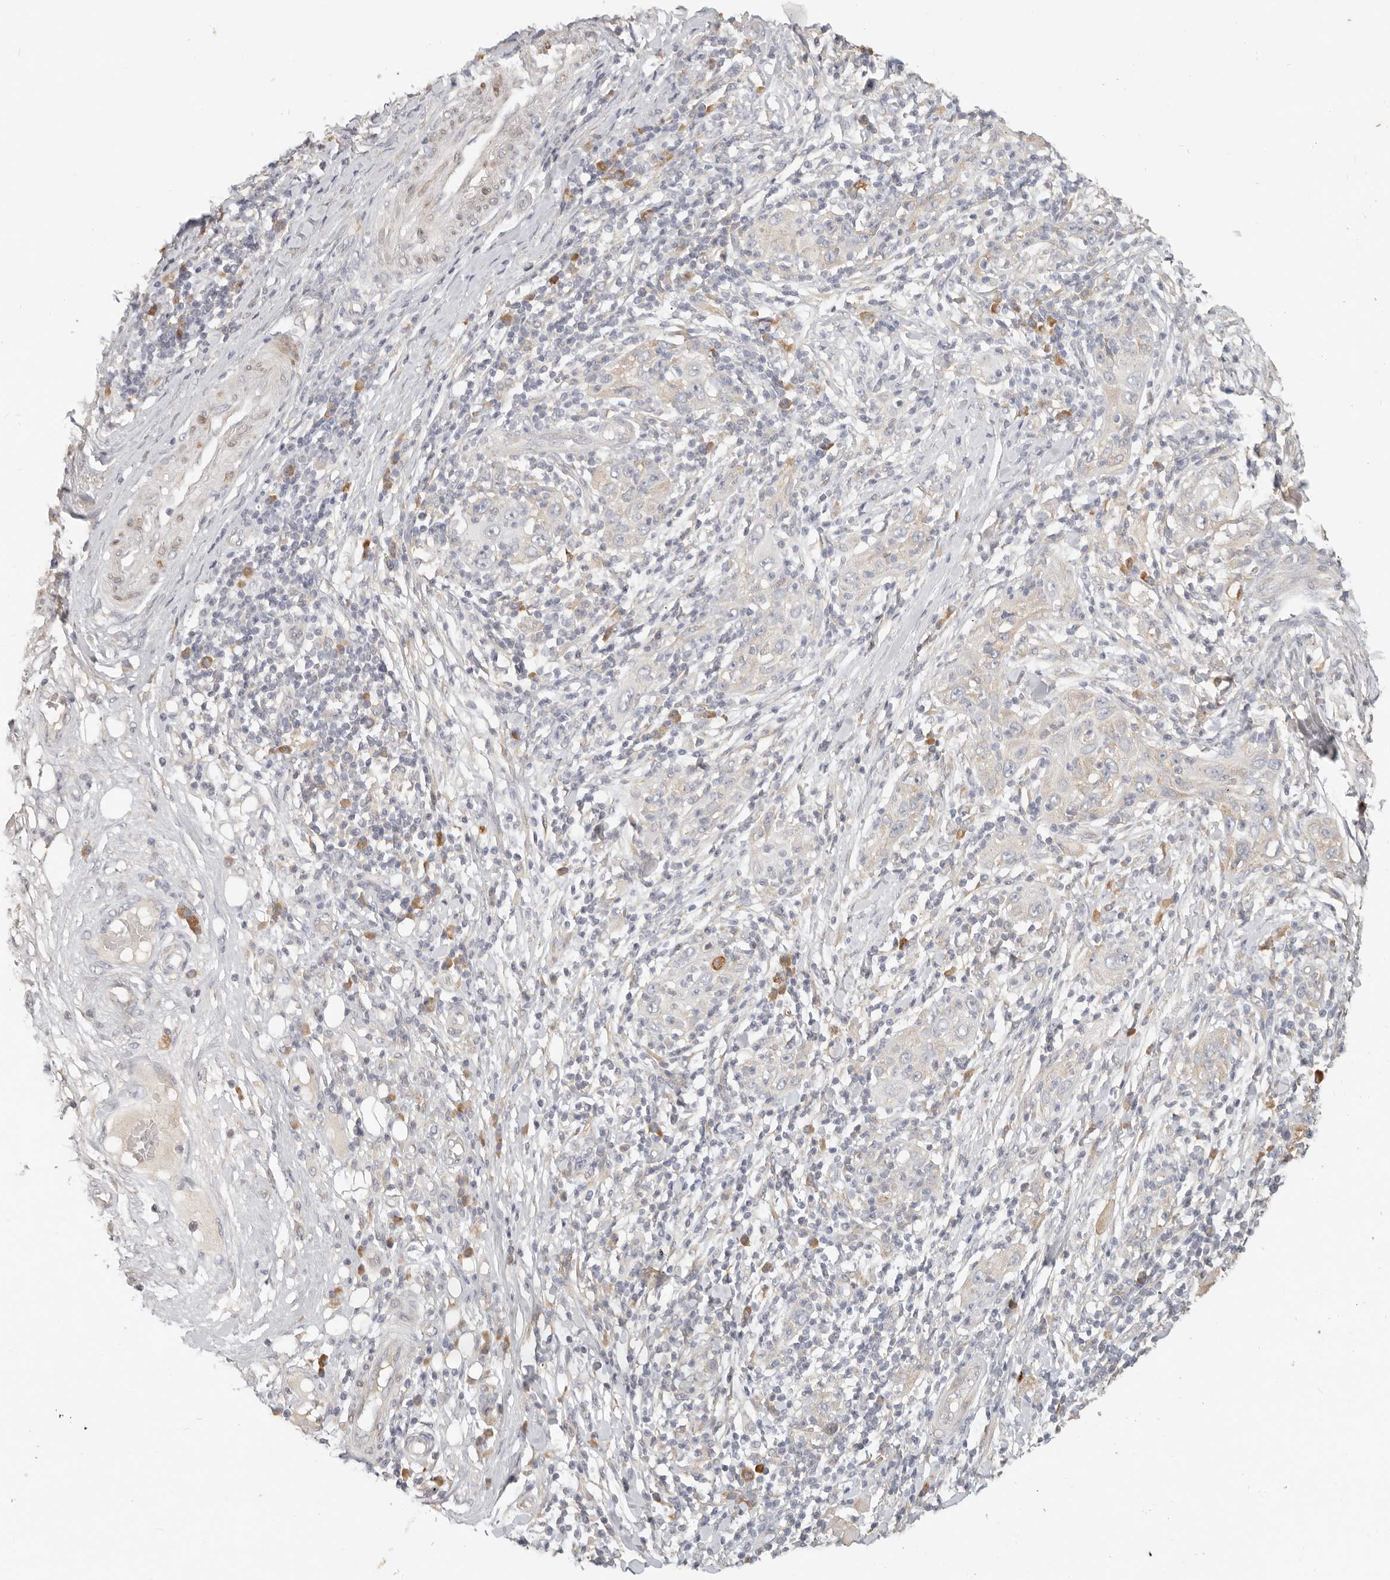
{"staining": {"intensity": "moderate", "quantity": "<25%", "location": "cytoplasmic/membranous"}, "tissue": "skin cancer", "cell_type": "Tumor cells", "image_type": "cancer", "snomed": [{"axis": "morphology", "description": "Squamous cell carcinoma, NOS"}, {"axis": "topography", "description": "Skin"}], "caption": "Human squamous cell carcinoma (skin) stained with a brown dye demonstrates moderate cytoplasmic/membranous positive positivity in approximately <25% of tumor cells.", "gene": "PABPC4", "patient": {"sex": "female", "age": 88}}